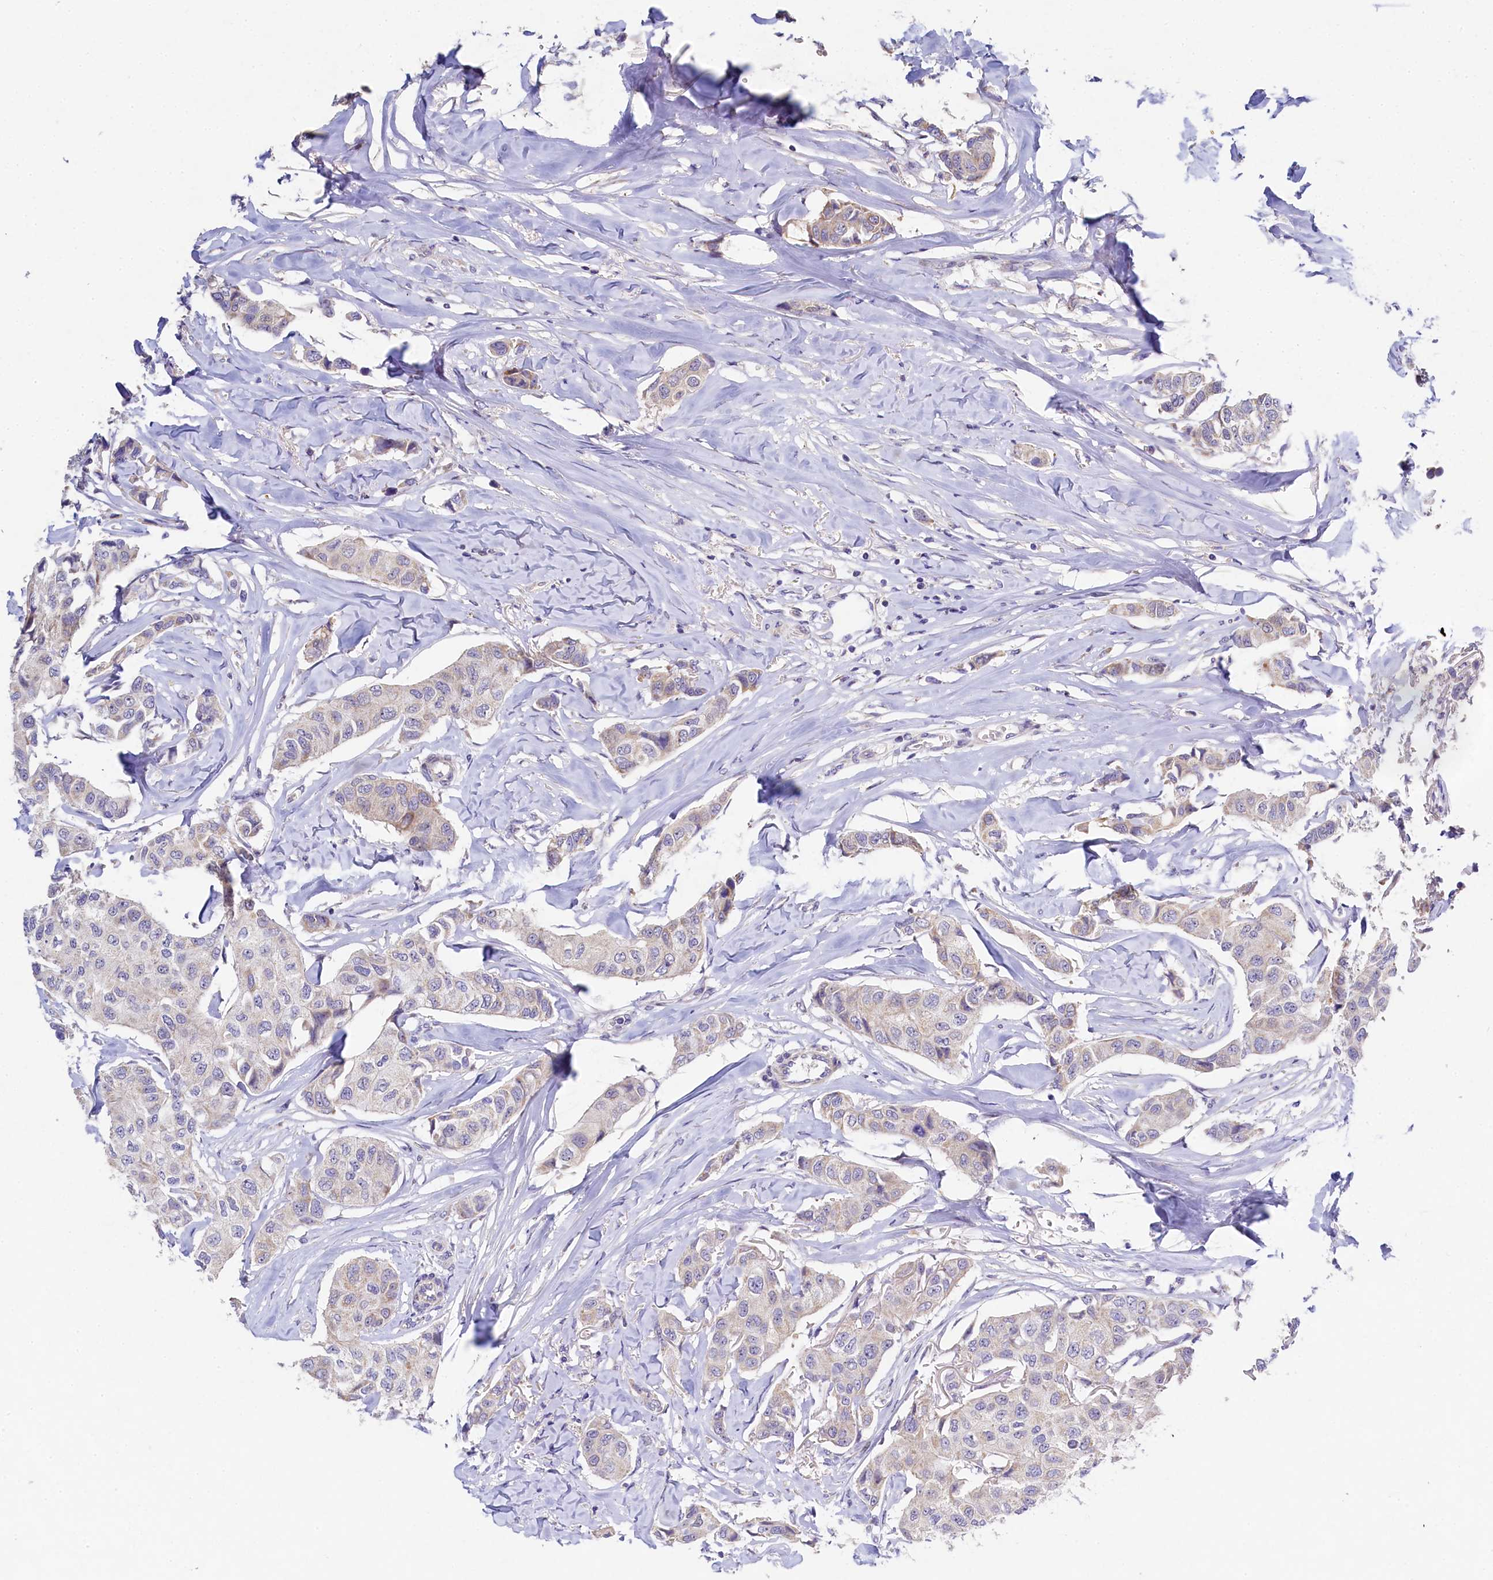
{"staining": {"intensity": "negative", "quantity": "none", "location": "none"}, "tissue": "breast cancer", "cell_type": "Tumor cells", "image_type": "cancer", "snomed": [{"axis": "morphology", "description": "Duct carcinoma"}, {"axis": "topography", "description": "Breast"}], "caption": "Immunohistochemical staining of human breast infiltrating ductal carcinoma exhibits no significant staining in tumor cells.", "gene": "FXYD6", "patient": {"sex": "female", "age": 80}}